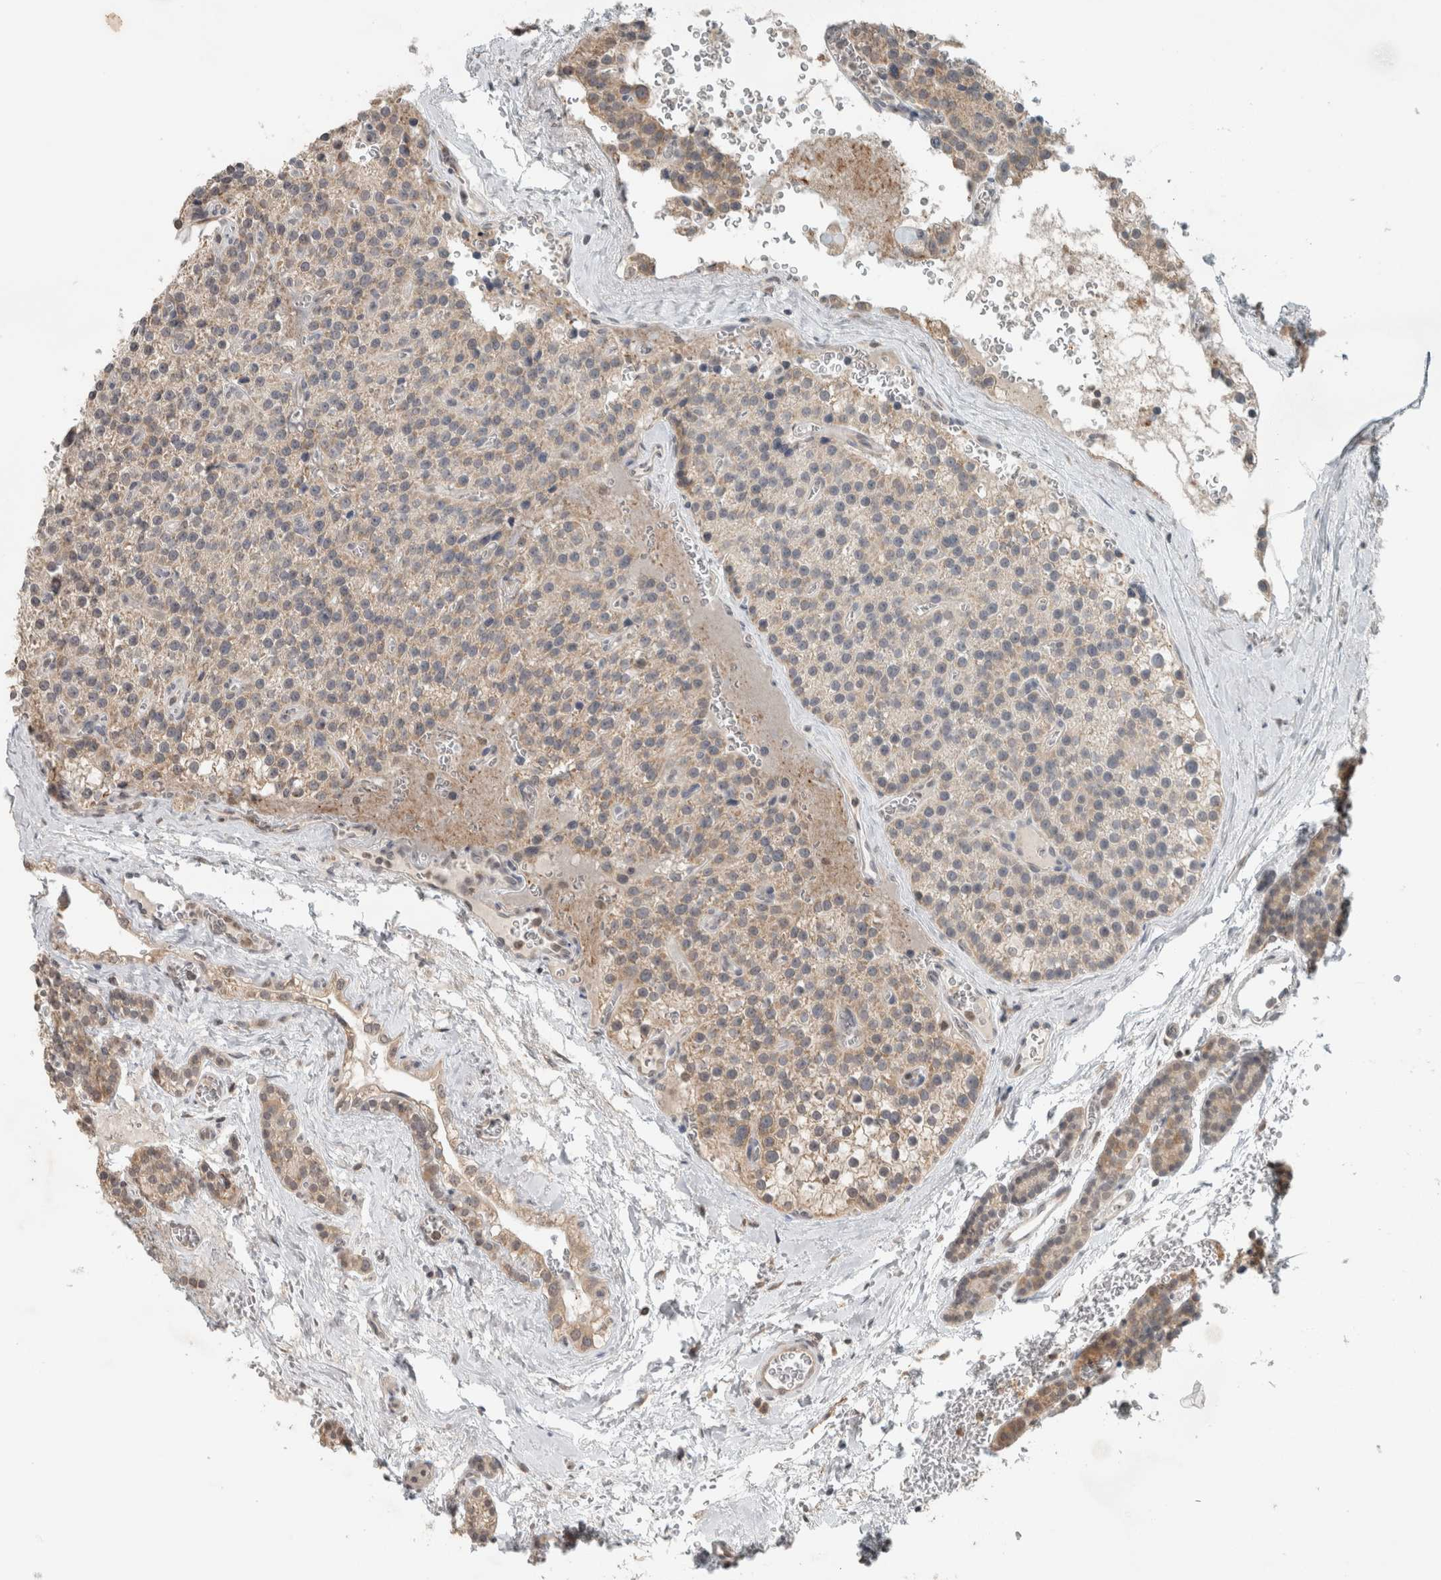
{"staining": {"intensity": "weak", "quantity": "25%-75%", "location": "cytoplasmic/membranous"}, "tissue": "parathyroid gland", "cell_type": "Glandular cells", "image_type": "normal", "snomed": [{"axis": "morphology", "description": "Normal tissue, NOS"}, {"axis": "topography", "description": "Parathyroid gland"}], "caption": "A high-resolution histopathology image shows immunohistochemistry staining of benign parathyroid gland, which demonstrates weak cytoplasmic/membranous staining in approximately 25%-75% of glandular cells. (IHC, brightfield microscopy, high magnification).", "gene": "TRIT1", "patient": {"sex": "female", "age": 64}}